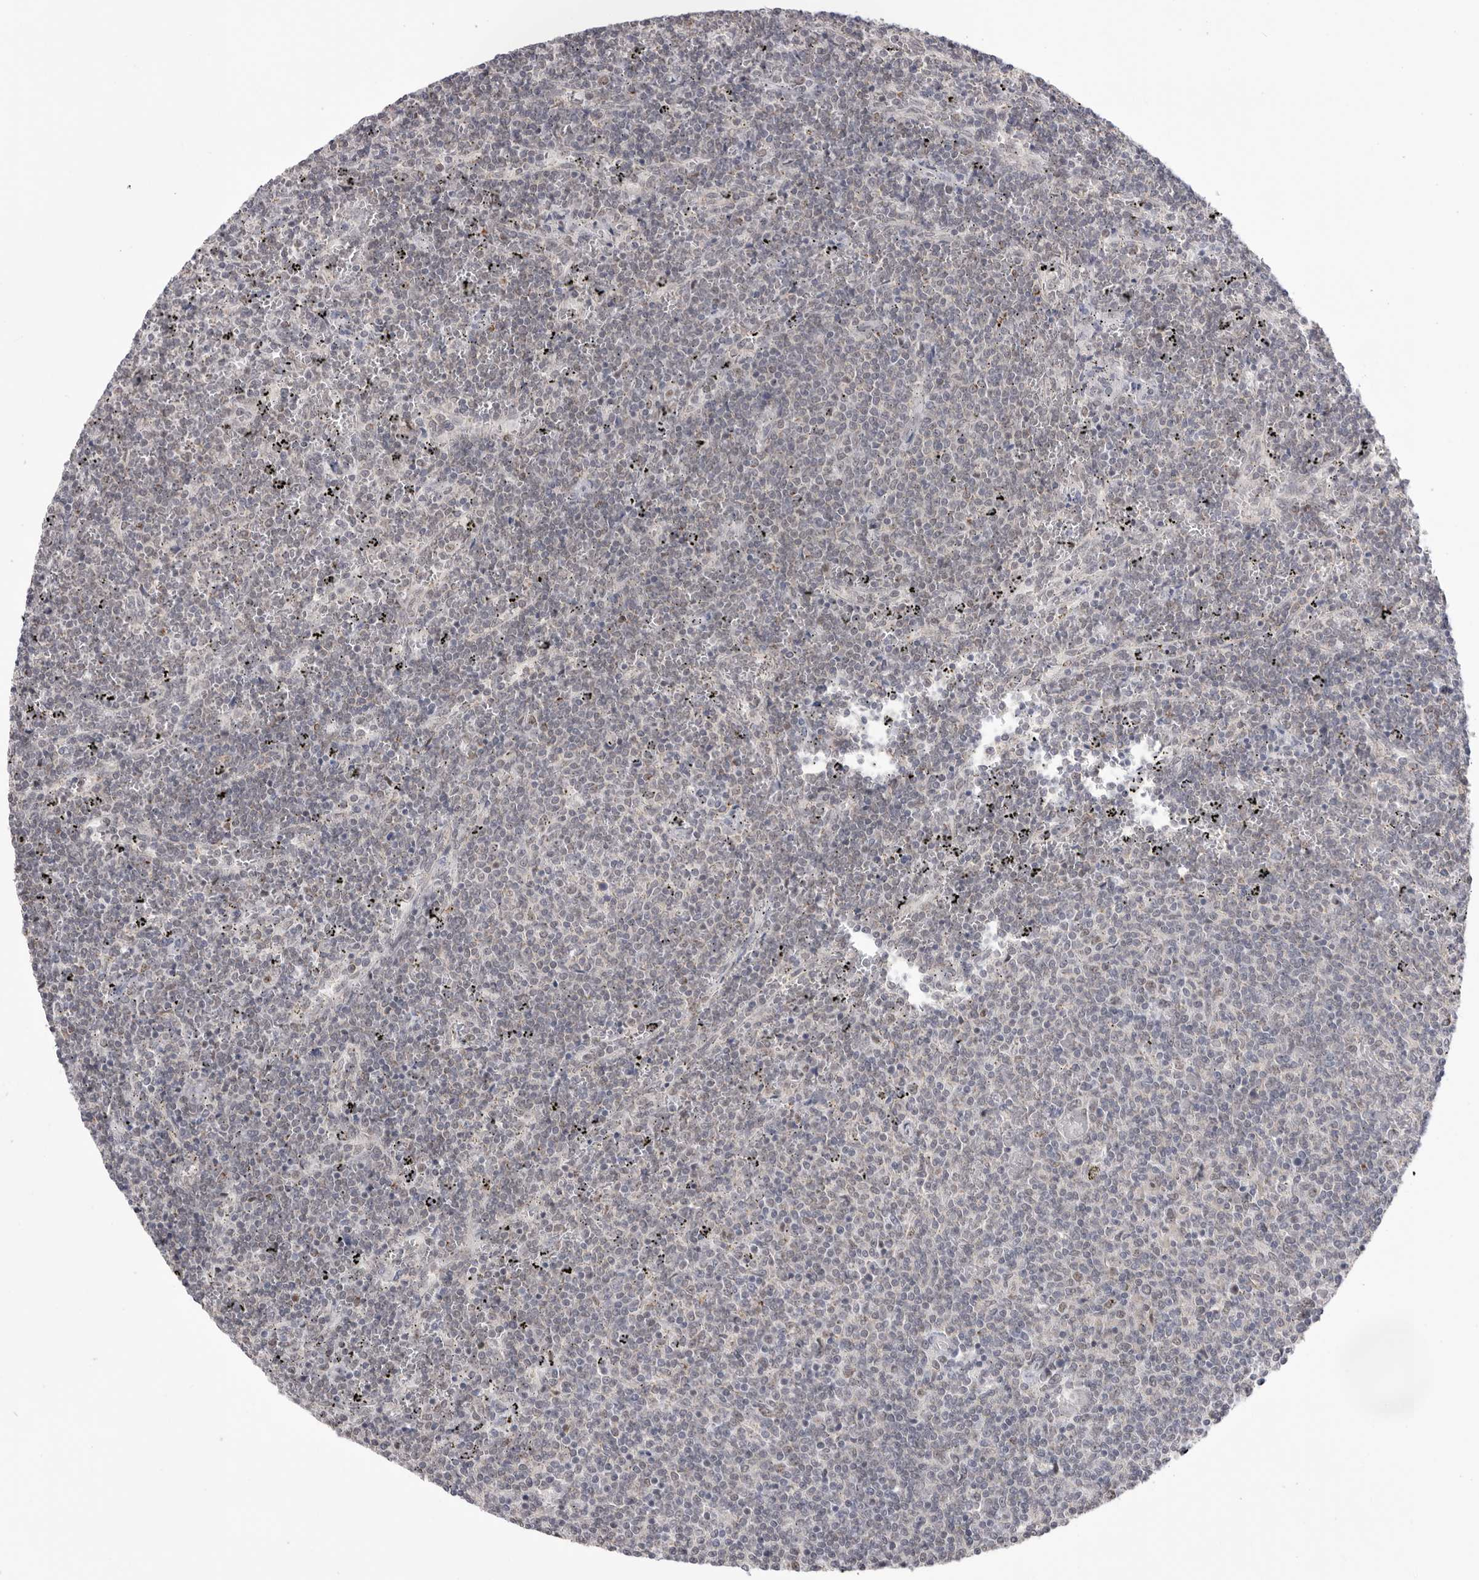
{"staining": {"intensity": "negative", "quantity": "none", "location": "none"}, "tissue": "lymphoma", "cell_type": "Tumor cells", "image_type": "cancer", "snomed": [{"axis": "morphology", "description": "Malignant lymphoma, non-Hodgkin's type, Low grade"}, {"axis": "topography", "description": "Spleen"}], "caption": "This is a image of immunohistochemistry (IHC) staining of lymphoma, which shows no staining in tumor cells.", "gene": "BCLAF3", "patient": {"sex": "female", "age": 50}}